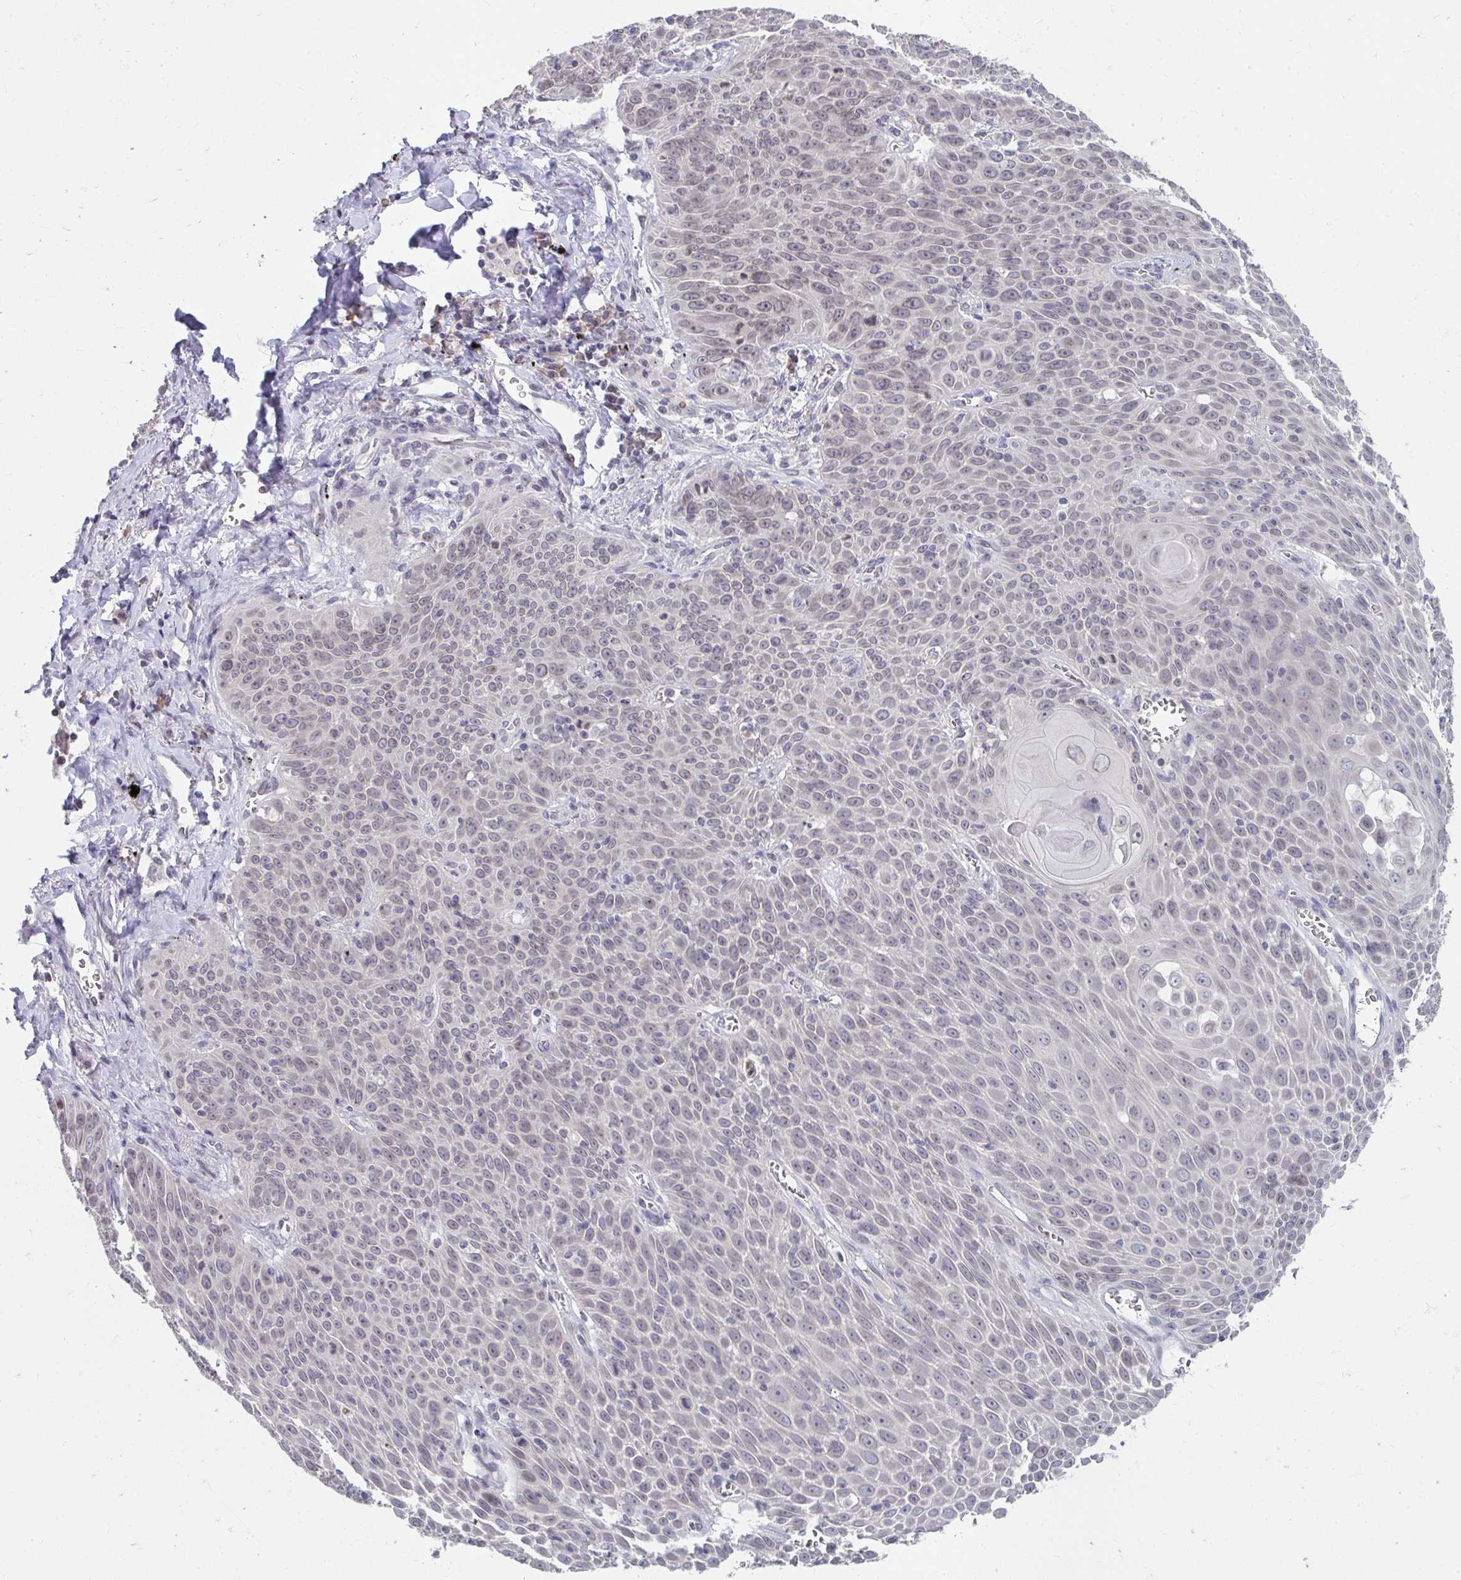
{"staining": {"intensity": "negative", "quantity": "none", "location": "none"}, "tissue": "lung cancer", "cell_type": "Tumor cells", "image_type": "cancer", "snomed": [{"axis": "morphology", "description": "Squamous cell carcinoma, NOS"}, {"axis": "morphology", "description": "Squamous cell carcinoma, metastatic, NOS"}, {"axis": "topography", "description": "Lymph node"}, {"axis": "topography", "description": "Lung"}], "caption": "Protein analysis of lung cancer demonstrates no significant positivity in tumor cells.", "gene": "NUP133", "patient": {"sex": "female", "age": 62}}